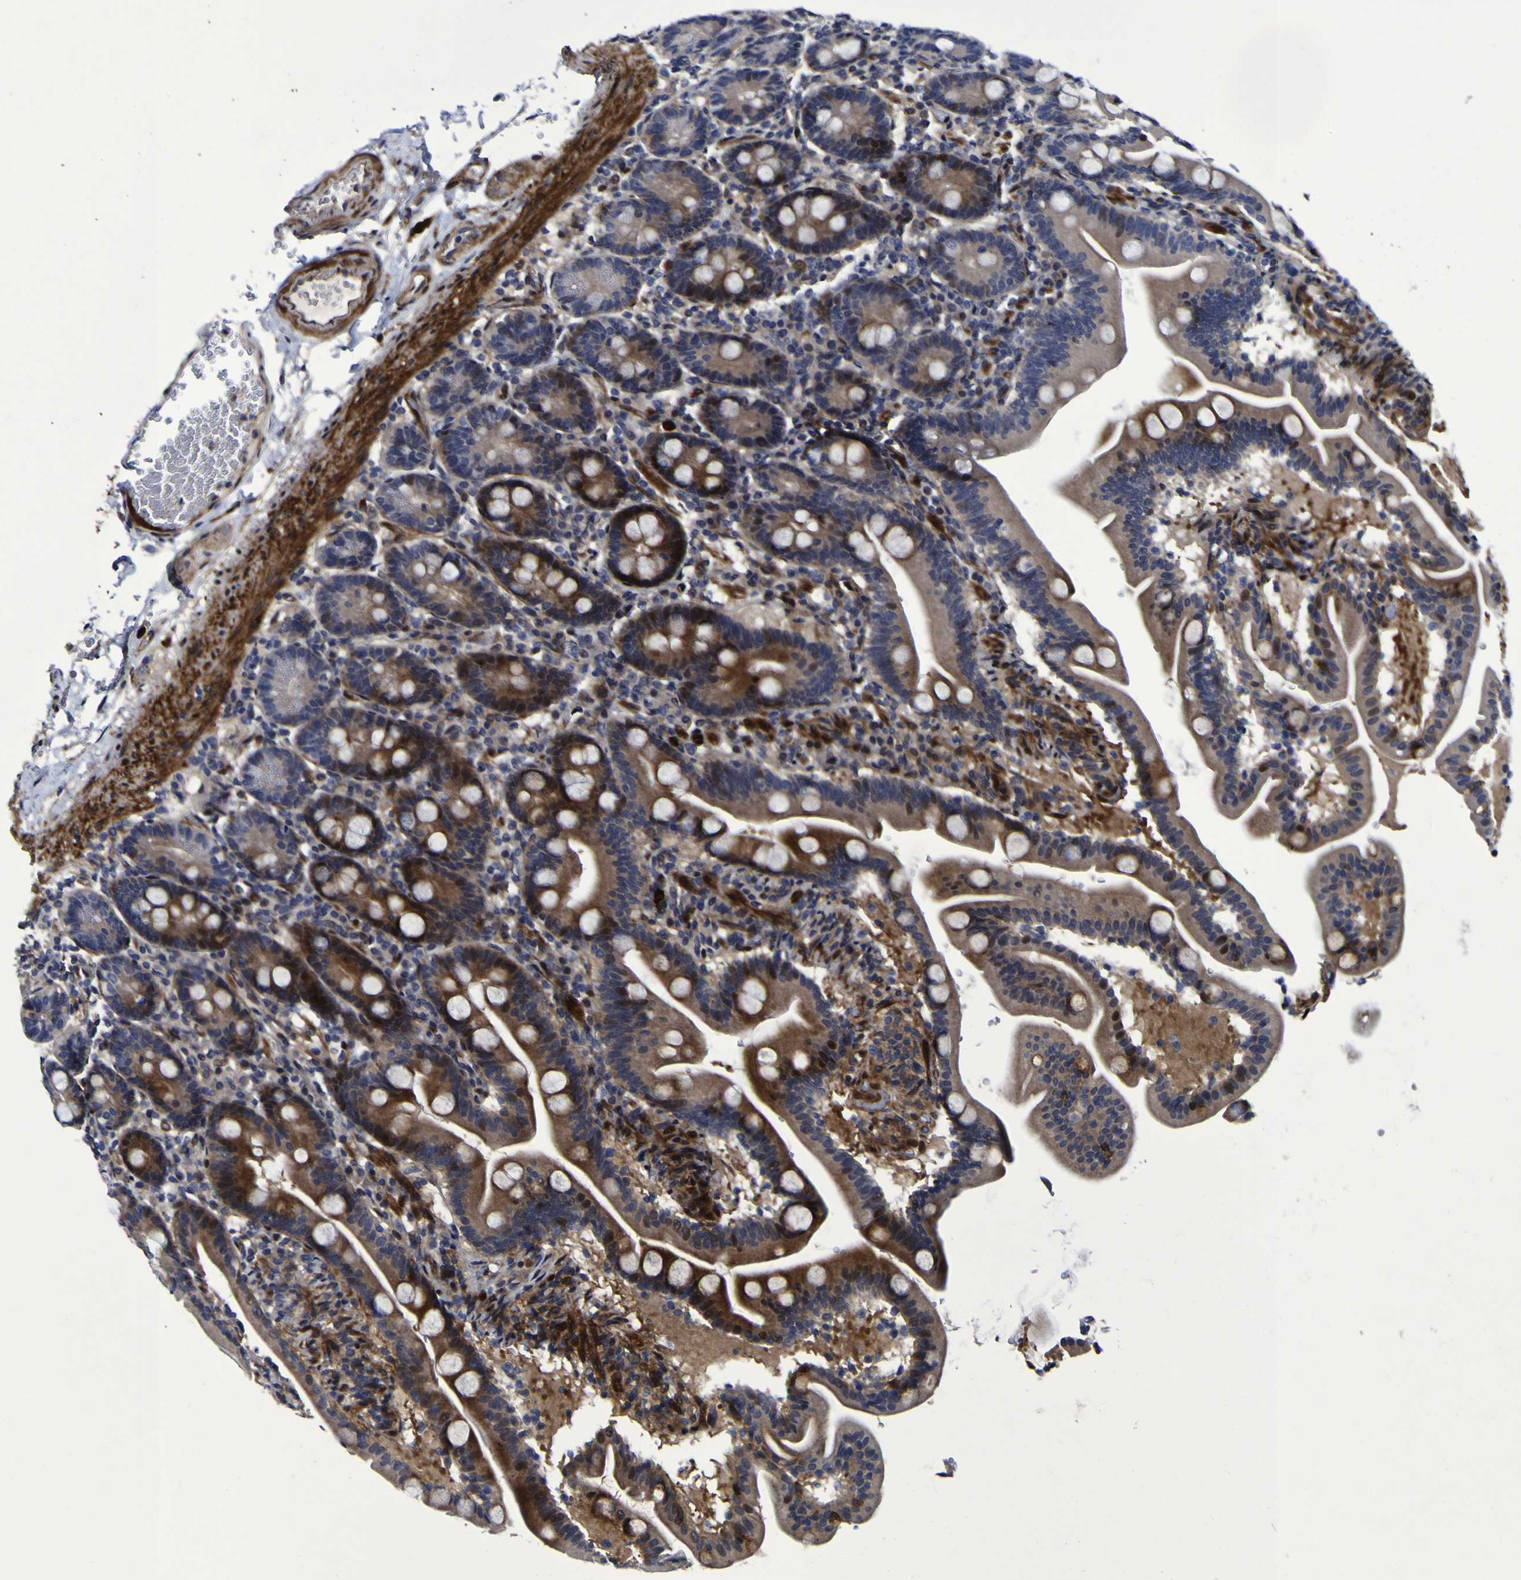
{"staining": {"intensity": "moderate", "quantity": ">75%", "location": "cytoplasmic/membranous,nuclear"}, "tissue": "duodenum", "cell_type": "Glandular cells", "image_type": "normal", "snomed": [{"axis": "morphology", "description": "Normal tissue, NOS"}, {"axis": "topography", "description": "Duodenum"}], "caption": "Benign duodenum demonstrates moderate cytoplasmic/membranous,nuclear positivity in about >75% of glandular cells, visualized by immunohistochemistry.", "gene": "MGLL", "patient": {"sex": "male", "age": 54}}